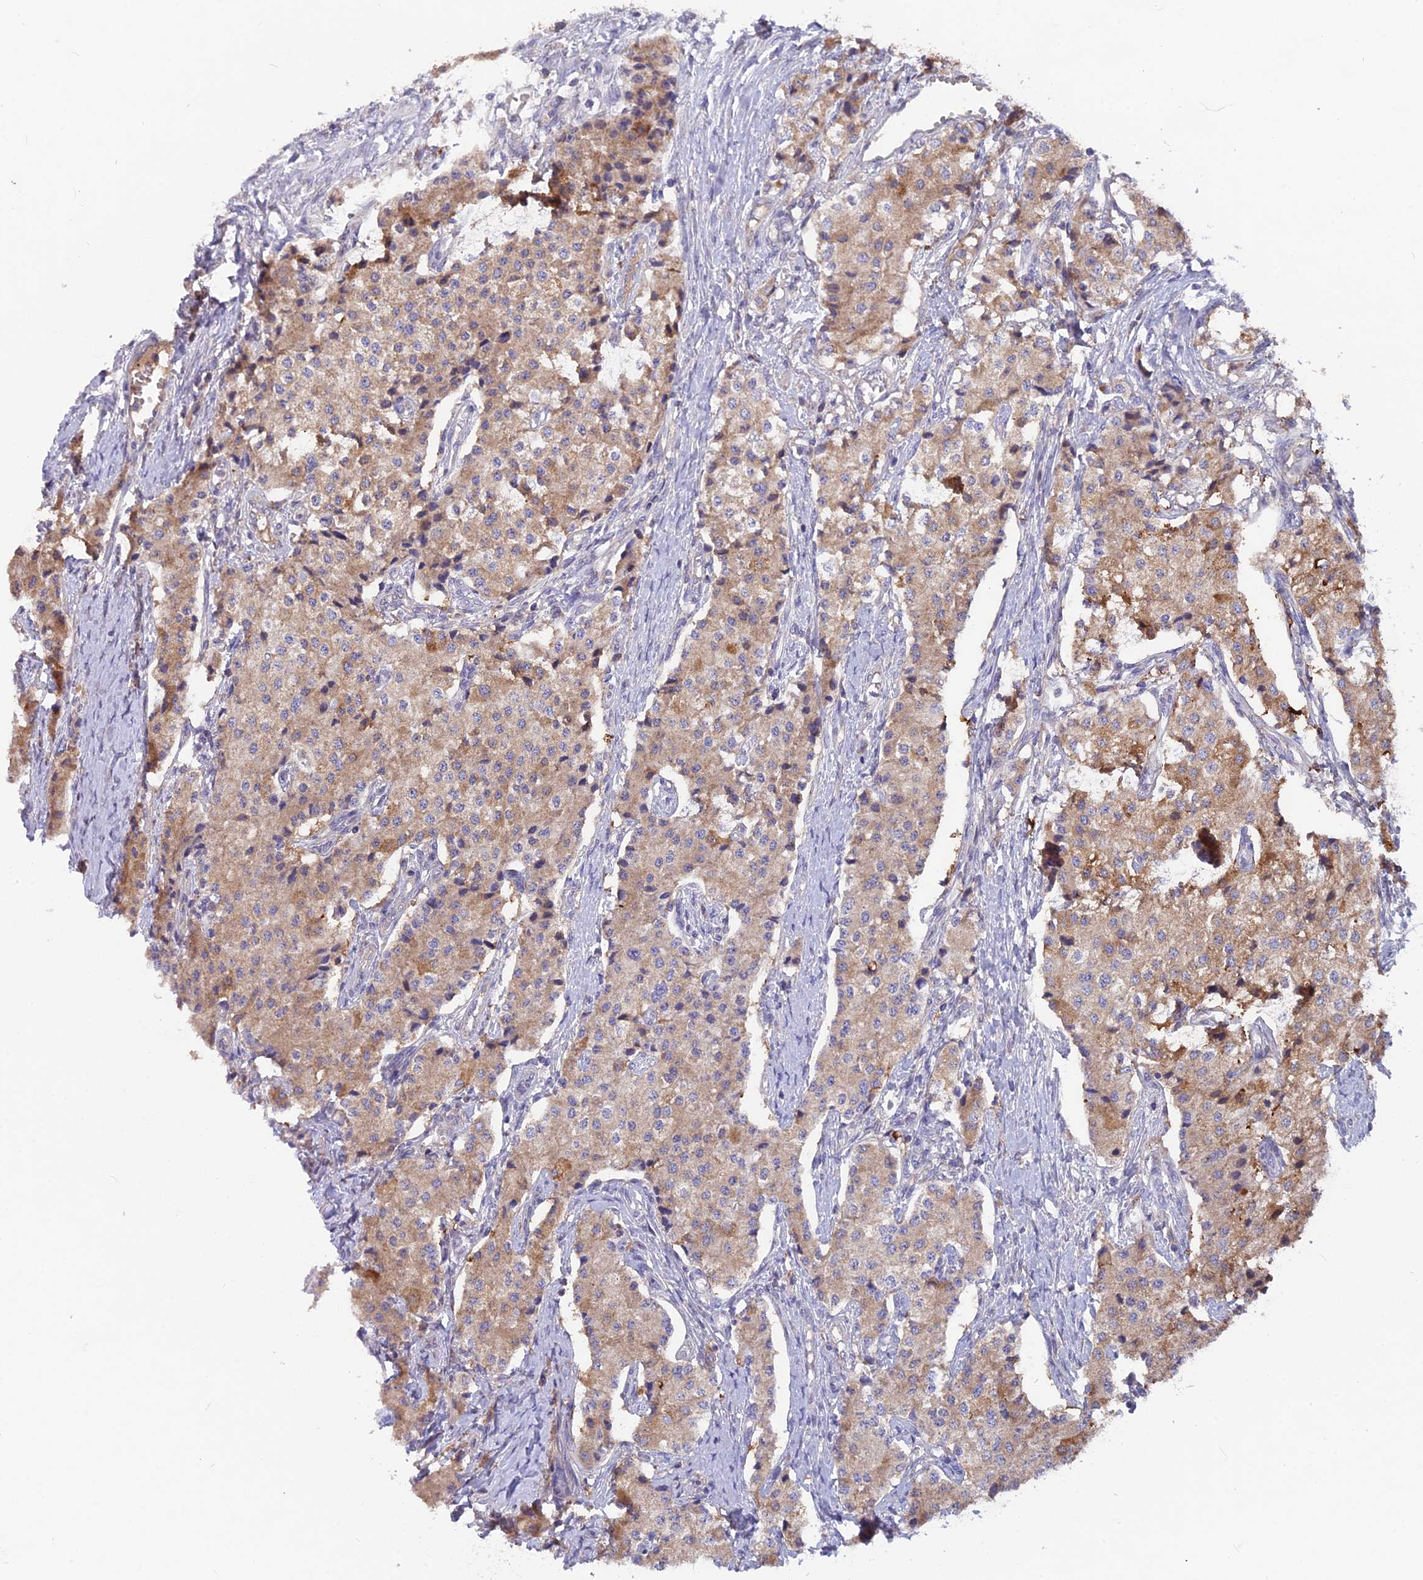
{"staining": {"intensity": "moderate", "quantity": ">75%", "location": "cytoplasmic/membranous"}, "tissue": "carcinoid", "cell_type": "Tumor cells", "image_type": "cancer", "snomed": [{"axis": "morphology", "description": "Carcinoid, malignant, NOS"}, {"axis": "topography", "description": "Colon"}], "caption": "Tumor cells demonstrate medium levels of moderate cytoplasmic/membranous positivity in about >75% of cells in malignant carcinoid.", "gene": "PZP", "patient": {"sex": "female", "age": 52}}